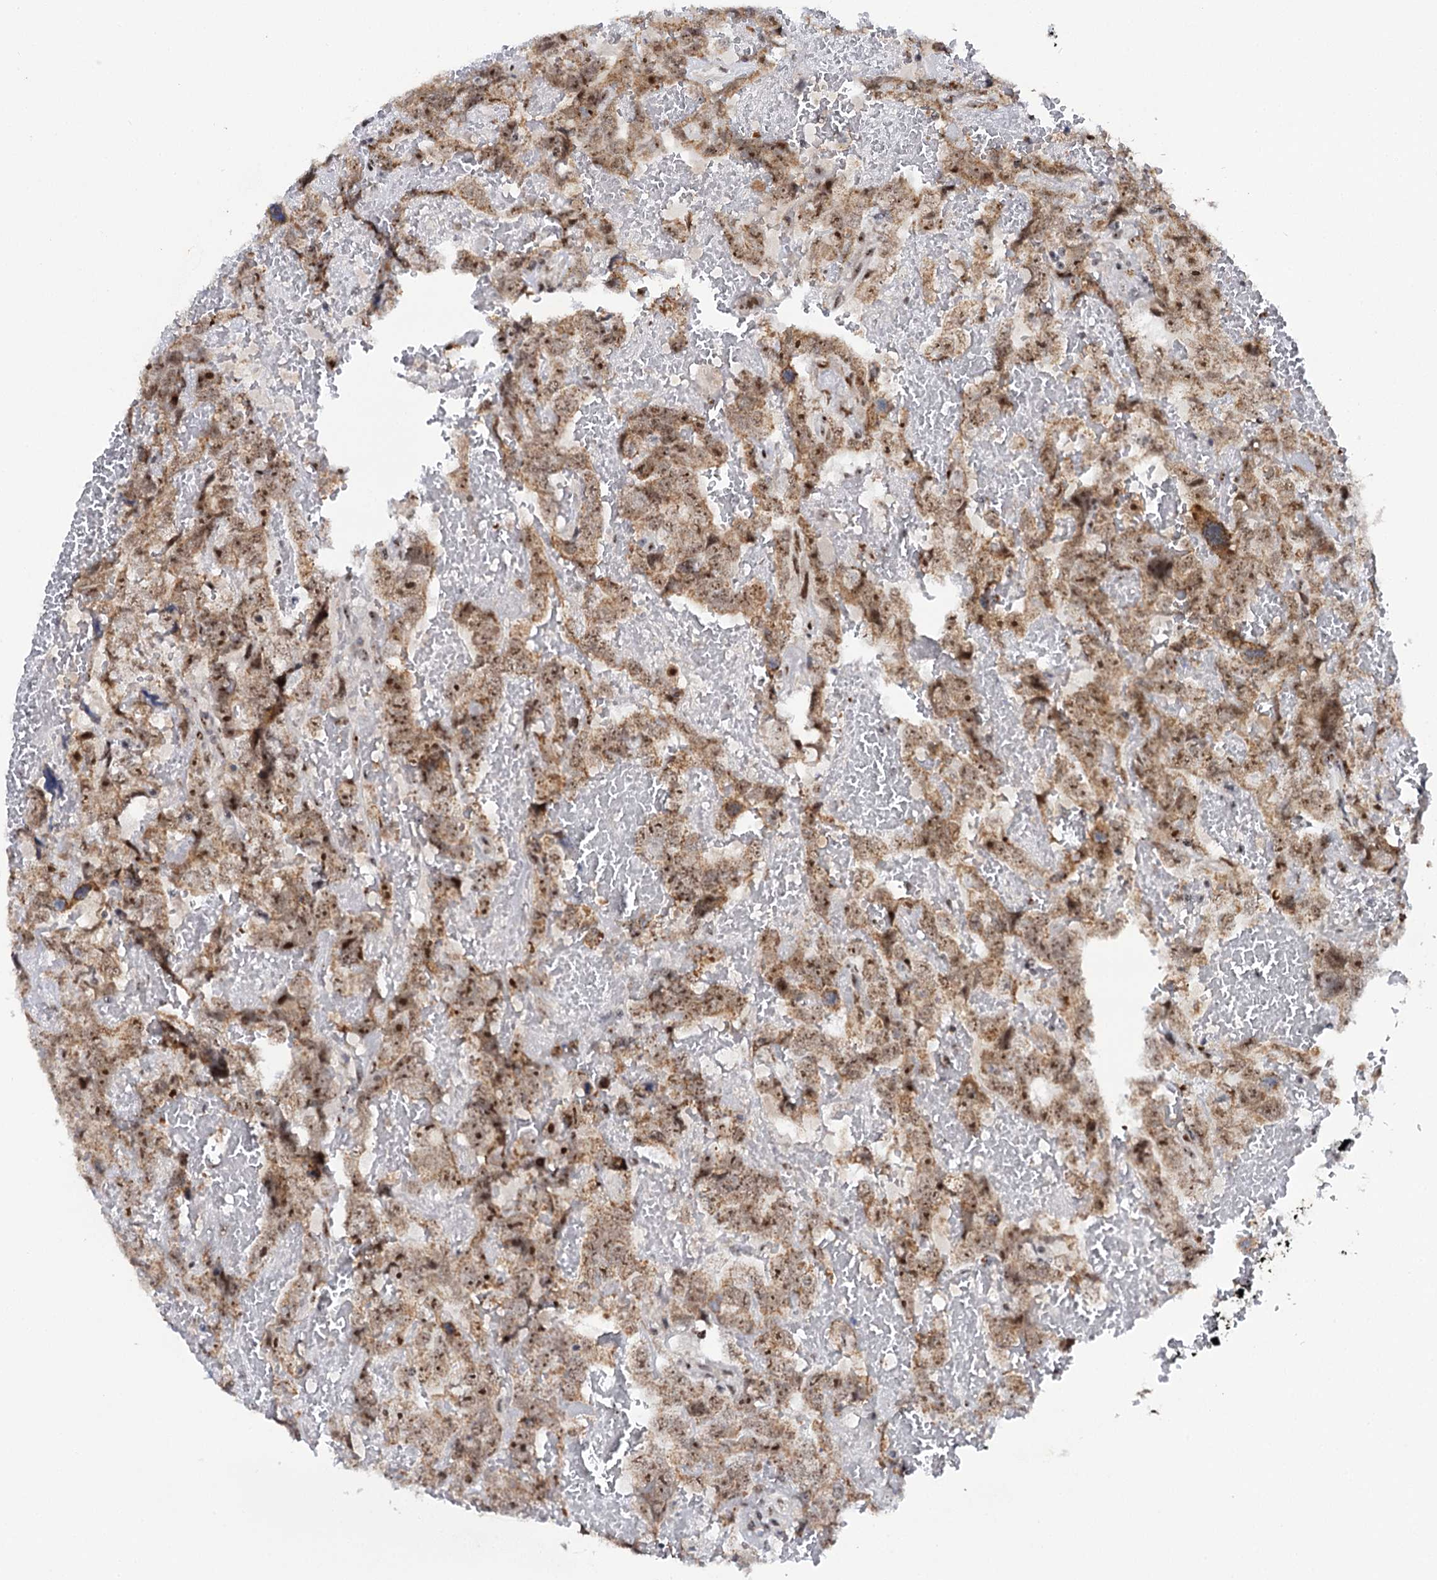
{"staining": {"intensity": "moderate", "quantity": ">75%", "location": "nuclear"}, "tissue": "testis cancer", "cell_type": "Tumor cells", "image_type": "cancer", "snomed": [{"axis": "morphology", "description": "Carcinoma, Embryonal, NOS"}, {"axis": "topography", "description": "Testis"}], "caption": "Immunohistochemical staining of human testis cancer demonstrates medium levels of moderate nuclear staining in approximately >75% of tumor cells.", "gene": "BUD13", "patient": {"sex": "male", "age": 45}}